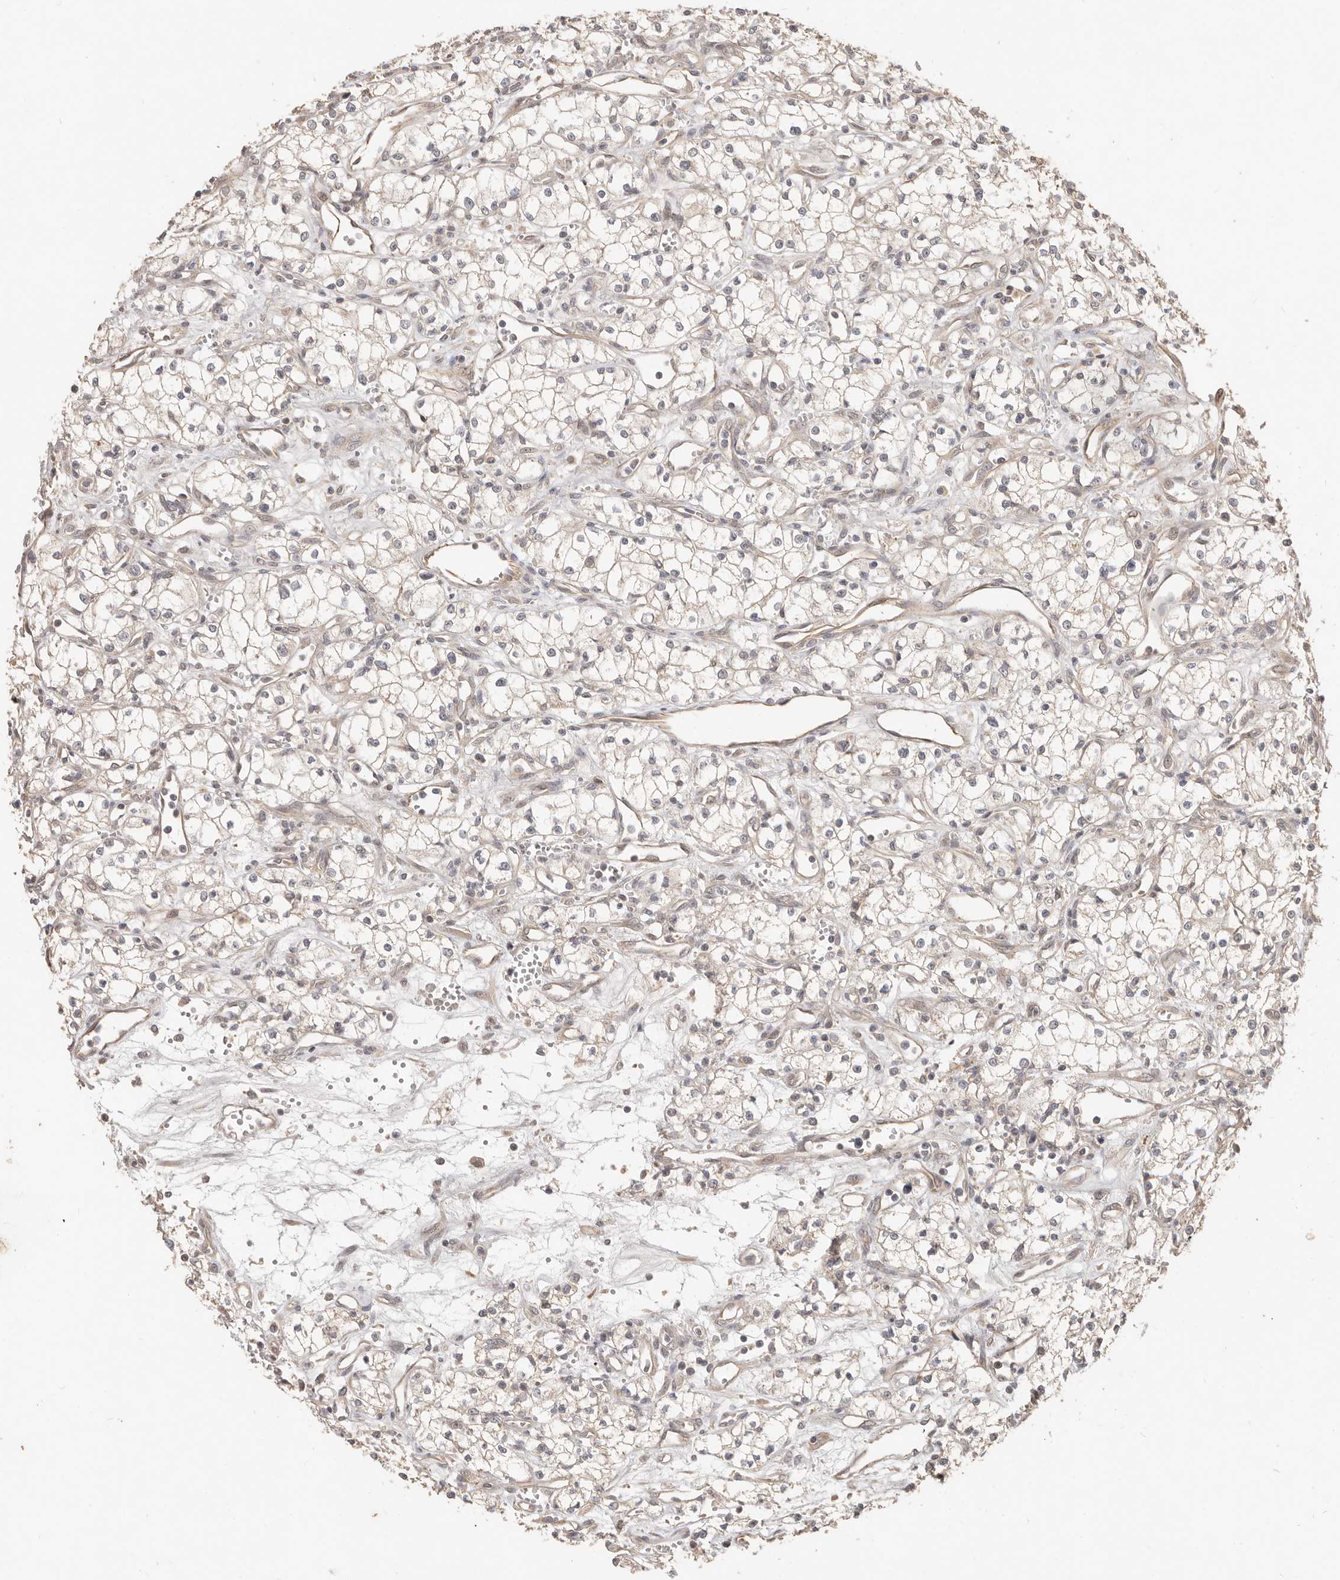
{"staining": {"intensity": "negative", "quantity": "none", "location": "none"}, "tissue": "renal cancer", "cell_type": "Tumor cells", "image_type": "cancer", "snomed": [{"axis": "morphology", "description": "Adenocarcinoma, NOS"}, {"axis": "topography", "description": "Kidney"}], "caption": "Tumor cells are negative for brown protein staining in adenocarcinoma (renal). (DAB IHC visualized using brightfield microscopy, high magnification).", "gene": "MTFR2", "patient": {"sex": "male", "age": 59}}